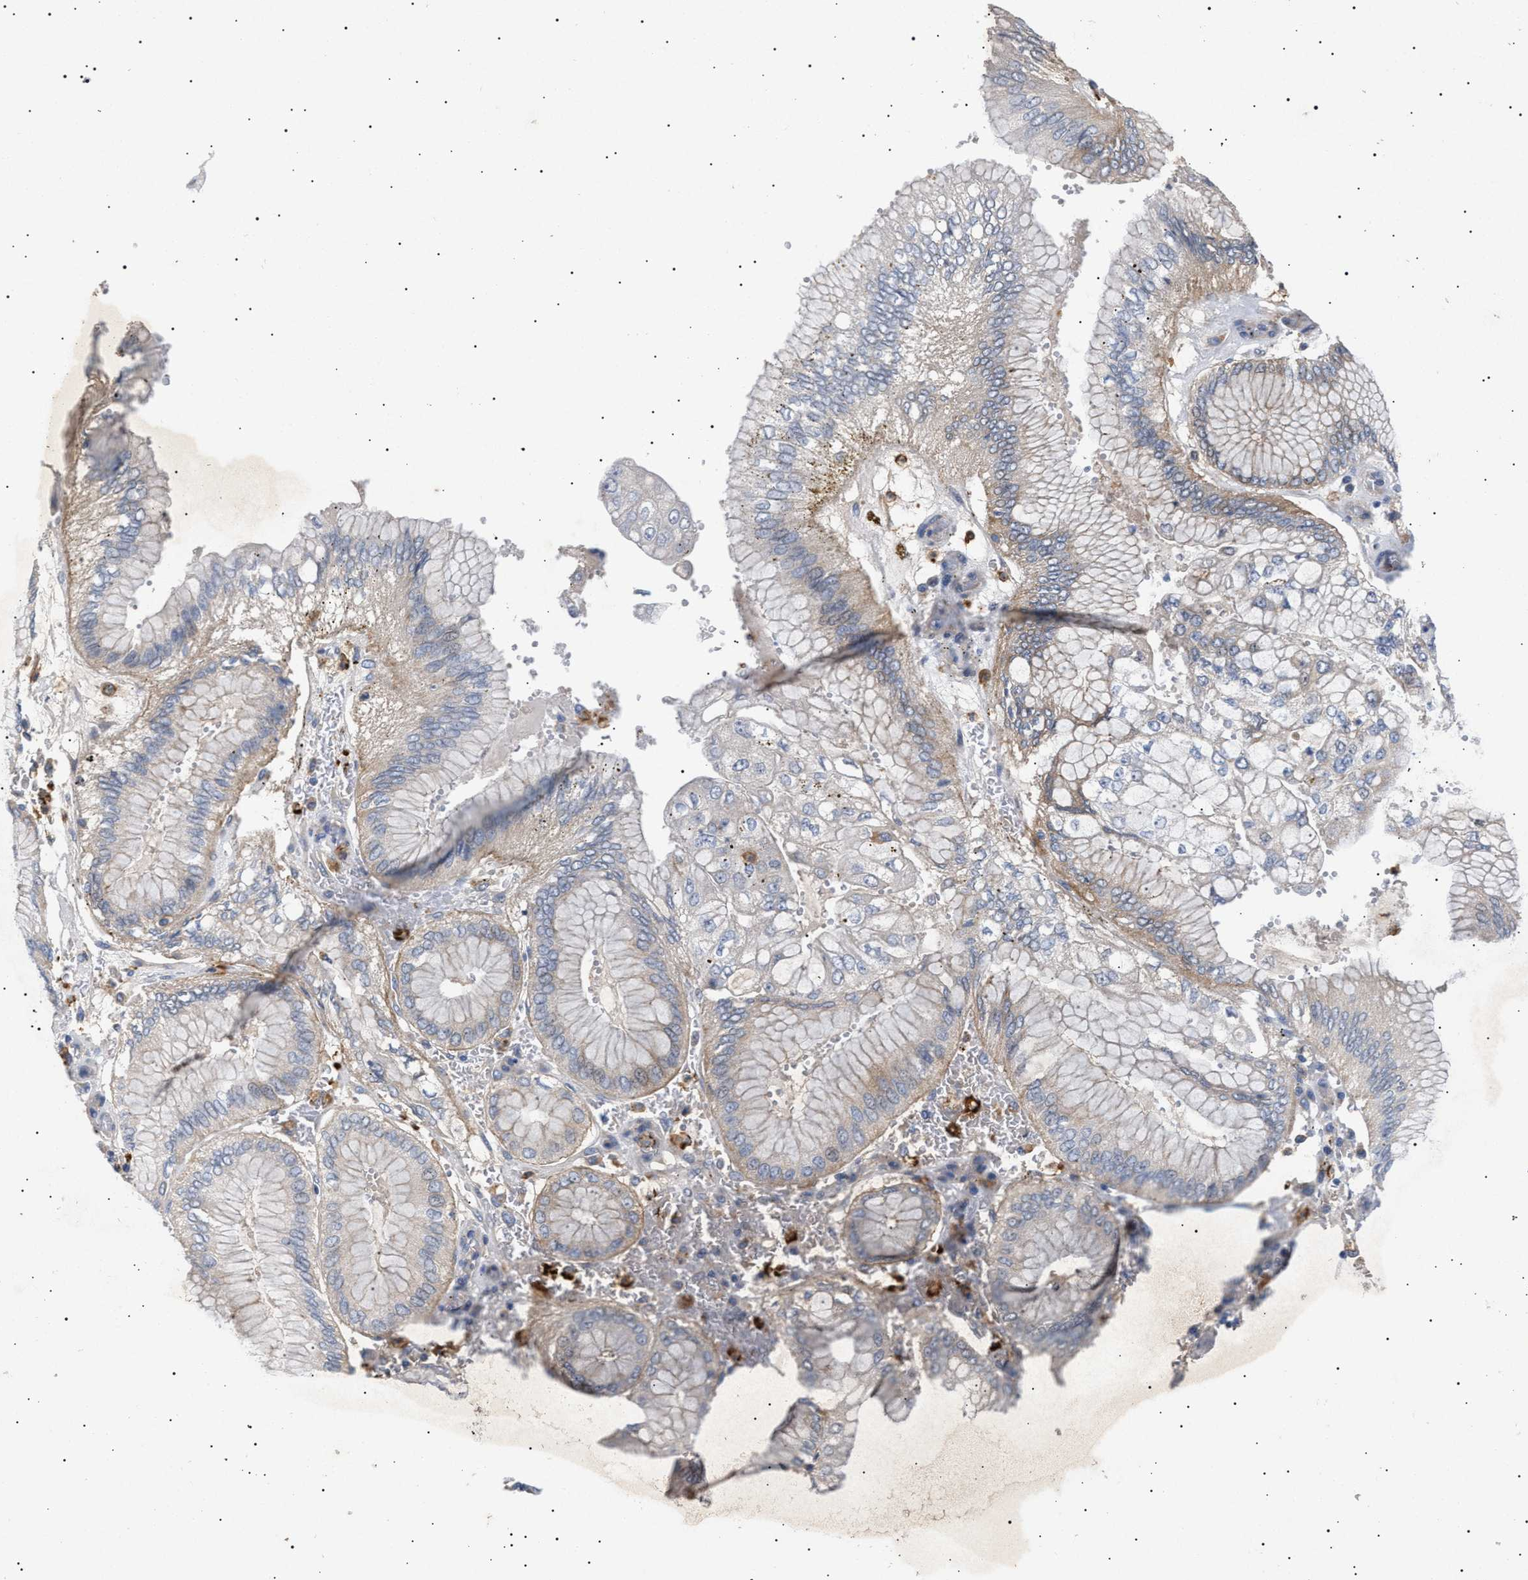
{"staining": {"intensity": "weak", "quantity": "<25%", "location": "cytoplasmic/membranous"}, "tissue": "stomach cancer", "cell_type": "Tumor cells", "image_type": "cancer", "snomed": [{"axis": "morphology", "description": "Adenocarcinoma, NOS"}, {"axis": "topography", "description": "Stomach"}], "caption": "Immunohistochemical staining of human stomach adenocarcinoma exhibits no significant staining in tumor cells.", "gene": "SIRT5", "patient": {"sex": "male", "age": 76}}